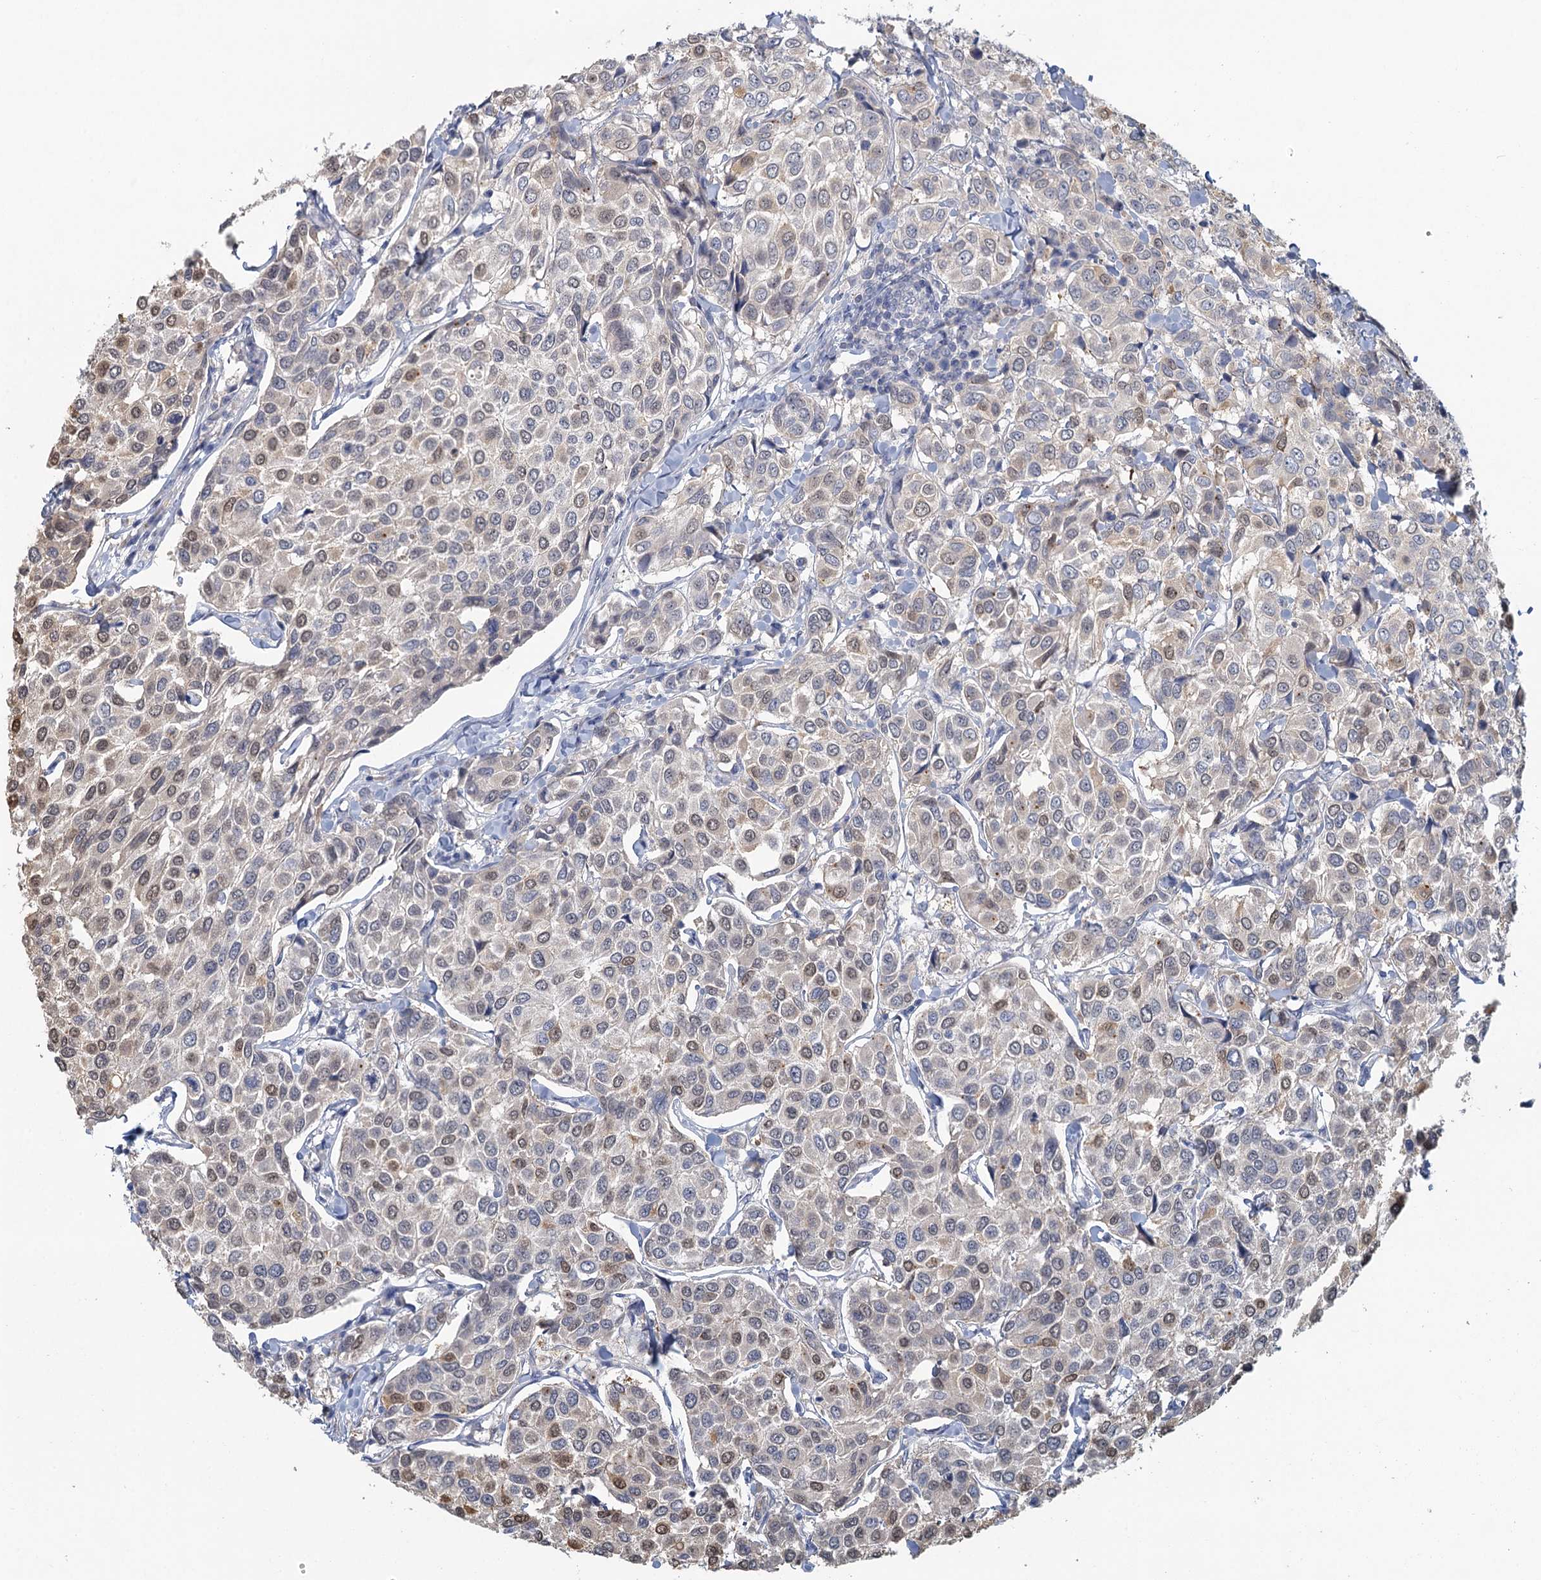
{"staining": {"intensity": "weak", "quantity": "25%-75%", "location": "cytoplasmic/membranous,nuclear"}, "tissue": "breast cancer", "cell_type": "Tumor cells", "image_type": "cancer", "snomed": [{"axis": "morphology", "description": "Duct carcinoma"}, {"axis": "topography", "description": "Breast"}], "caption": "Weak cytoplasmic/membranous and nuclear staining is appreciated in about 25%-75% of tumor cells in breast cancer (invasive ductal carcinoma).", "gene": "MYO7B", "patient": {"sex": "female", "age": 55}}